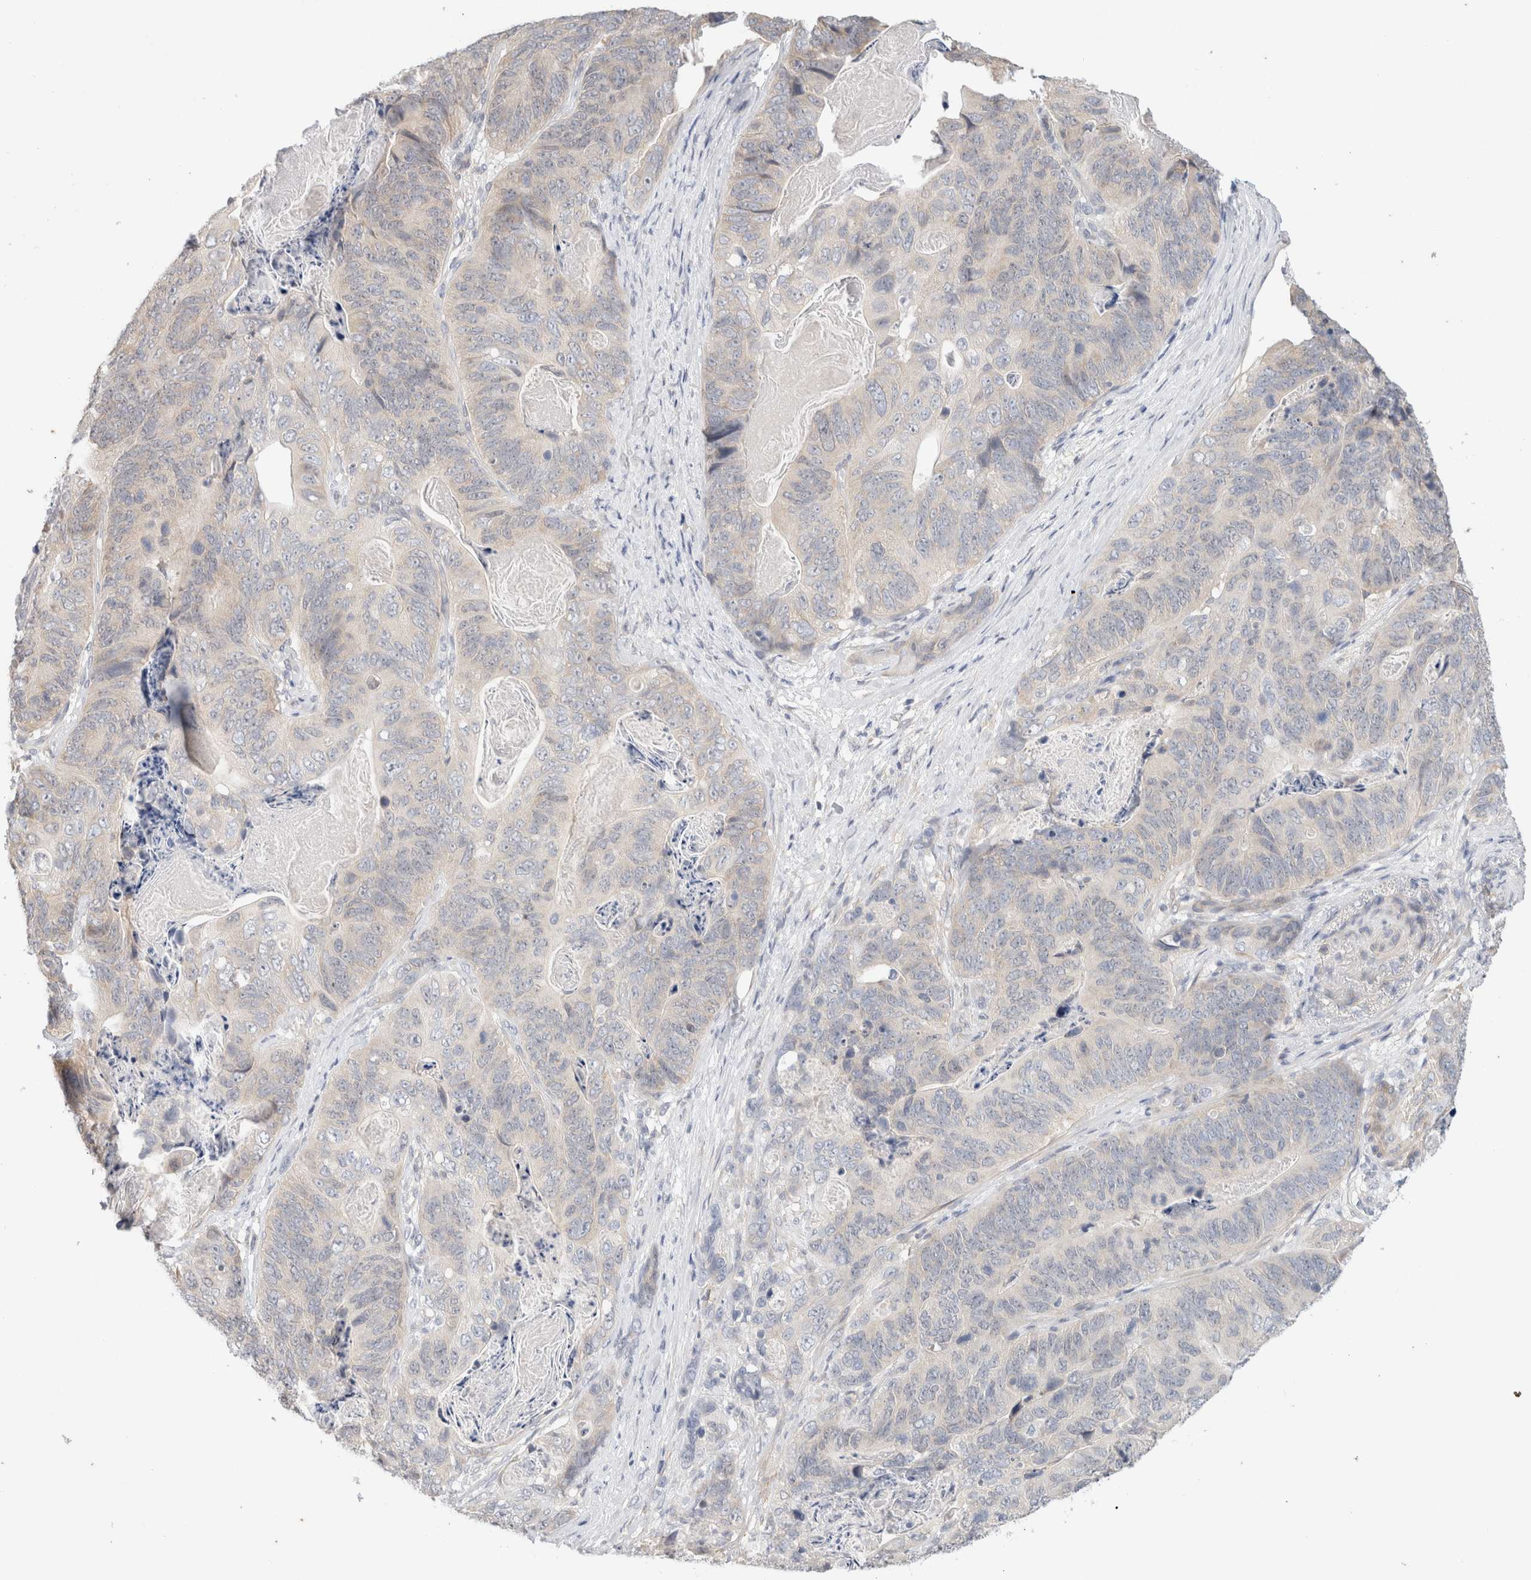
{"staining": {"intensity": "negative", "quantity": "none", "location": "none"}, "tissue": "stomach cancer", "cell_type": "Tumor cells", "image_type": "cancer", "snomed": [{"axis": "morphology", "description": "Normal tissue, NOS"}, {"axis": "morphology", "description": "Adenocarcinoma, NOS"}, {"axis": "topography", "description": "Stomach"}], "caption": "Protein analysis of stomach adenocarcinoma displays no significant positivity in tumor cells.", "gene": "SPRTN", "patient": {"sex": "female", "age": 89}}